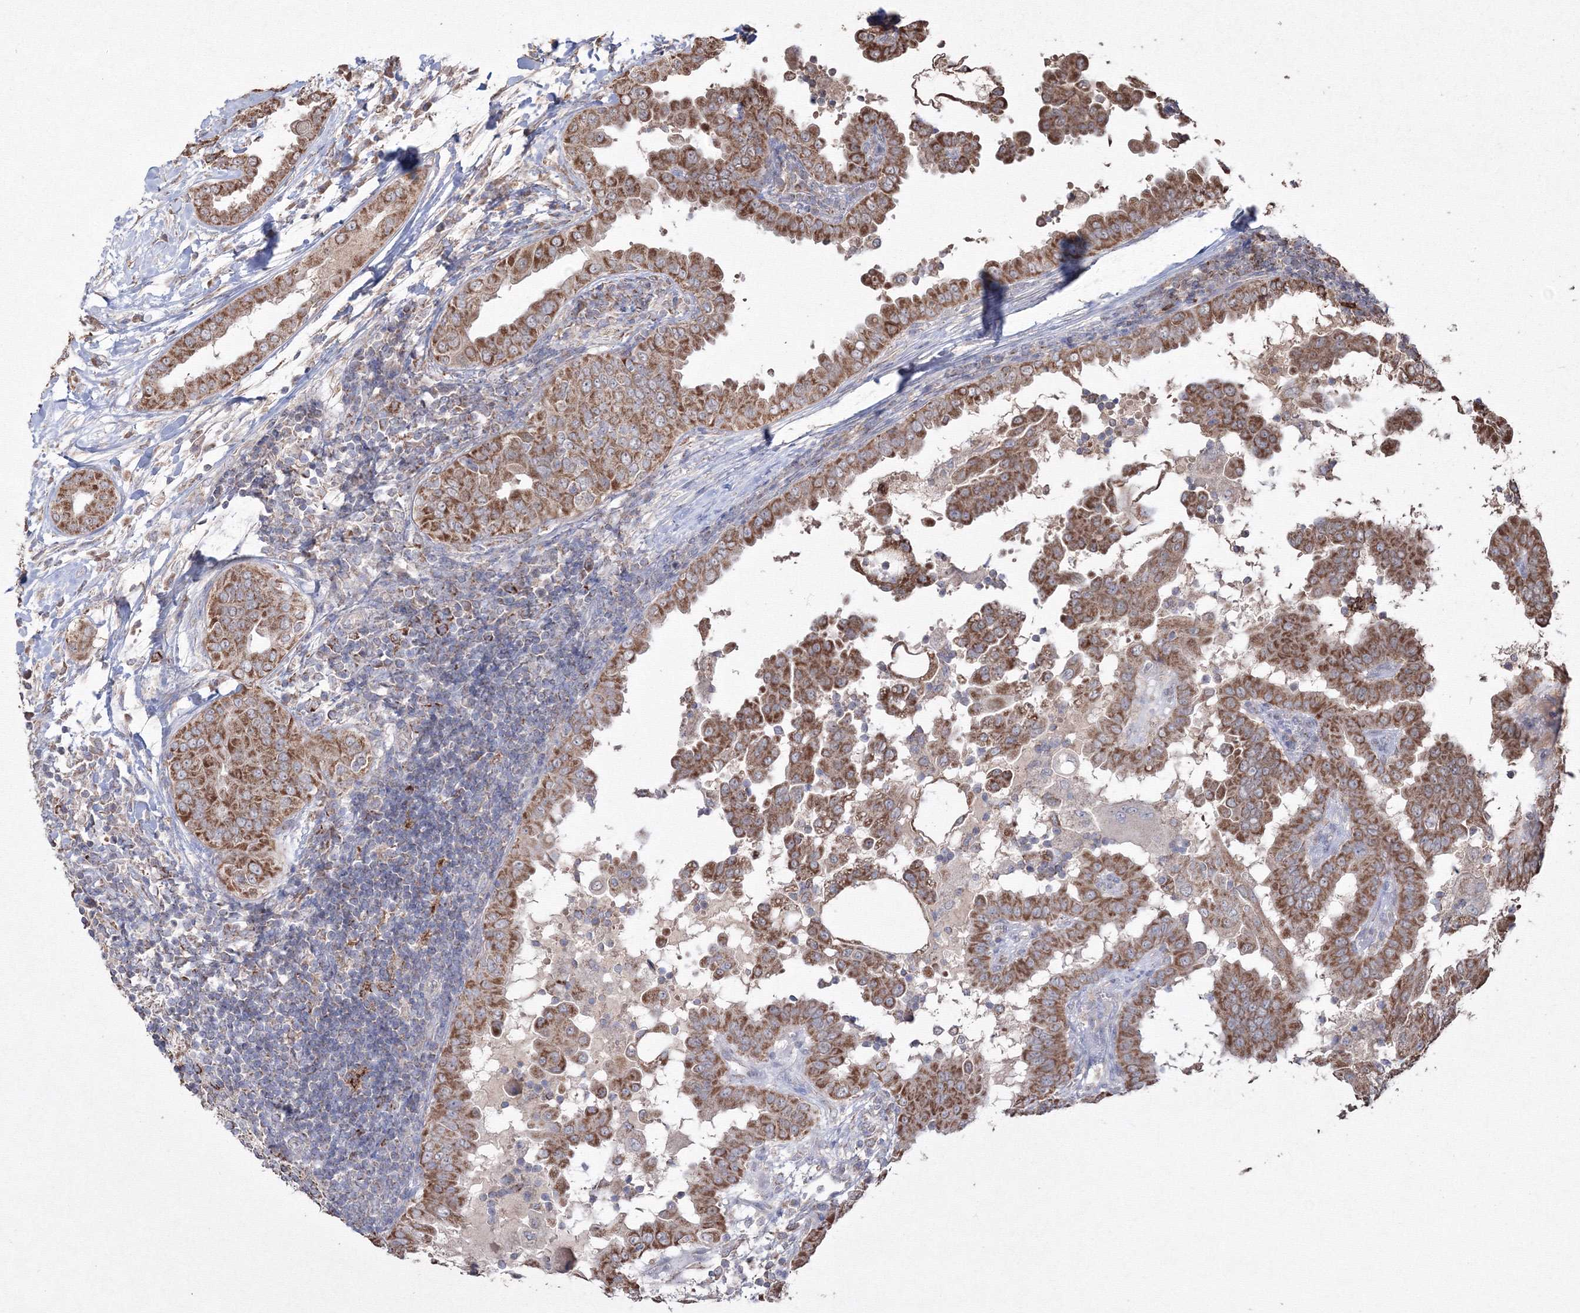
{"staining": {"intensity": "moderate", "quantity": ">75%", "location": "cytoplasmic/membranous"}, "tissue": "thyroid cancer", "cell_type": "Tumor cells", "image_type": "cancer", "snomed": [{"axis": "morphology", "description": "Papillary adenocarcinoma, NOS"}, {"axis": "topography", "description": "Thyroid gland"}], "caption": "Protein staining of papillary adenocarcinoma (thyroid) tissue reveals moderate cytoplasmic/membranous expression in about >75% of tumor cells.", "gene": "GRSF1", "patient": {"sex": "male", "age": 33}}